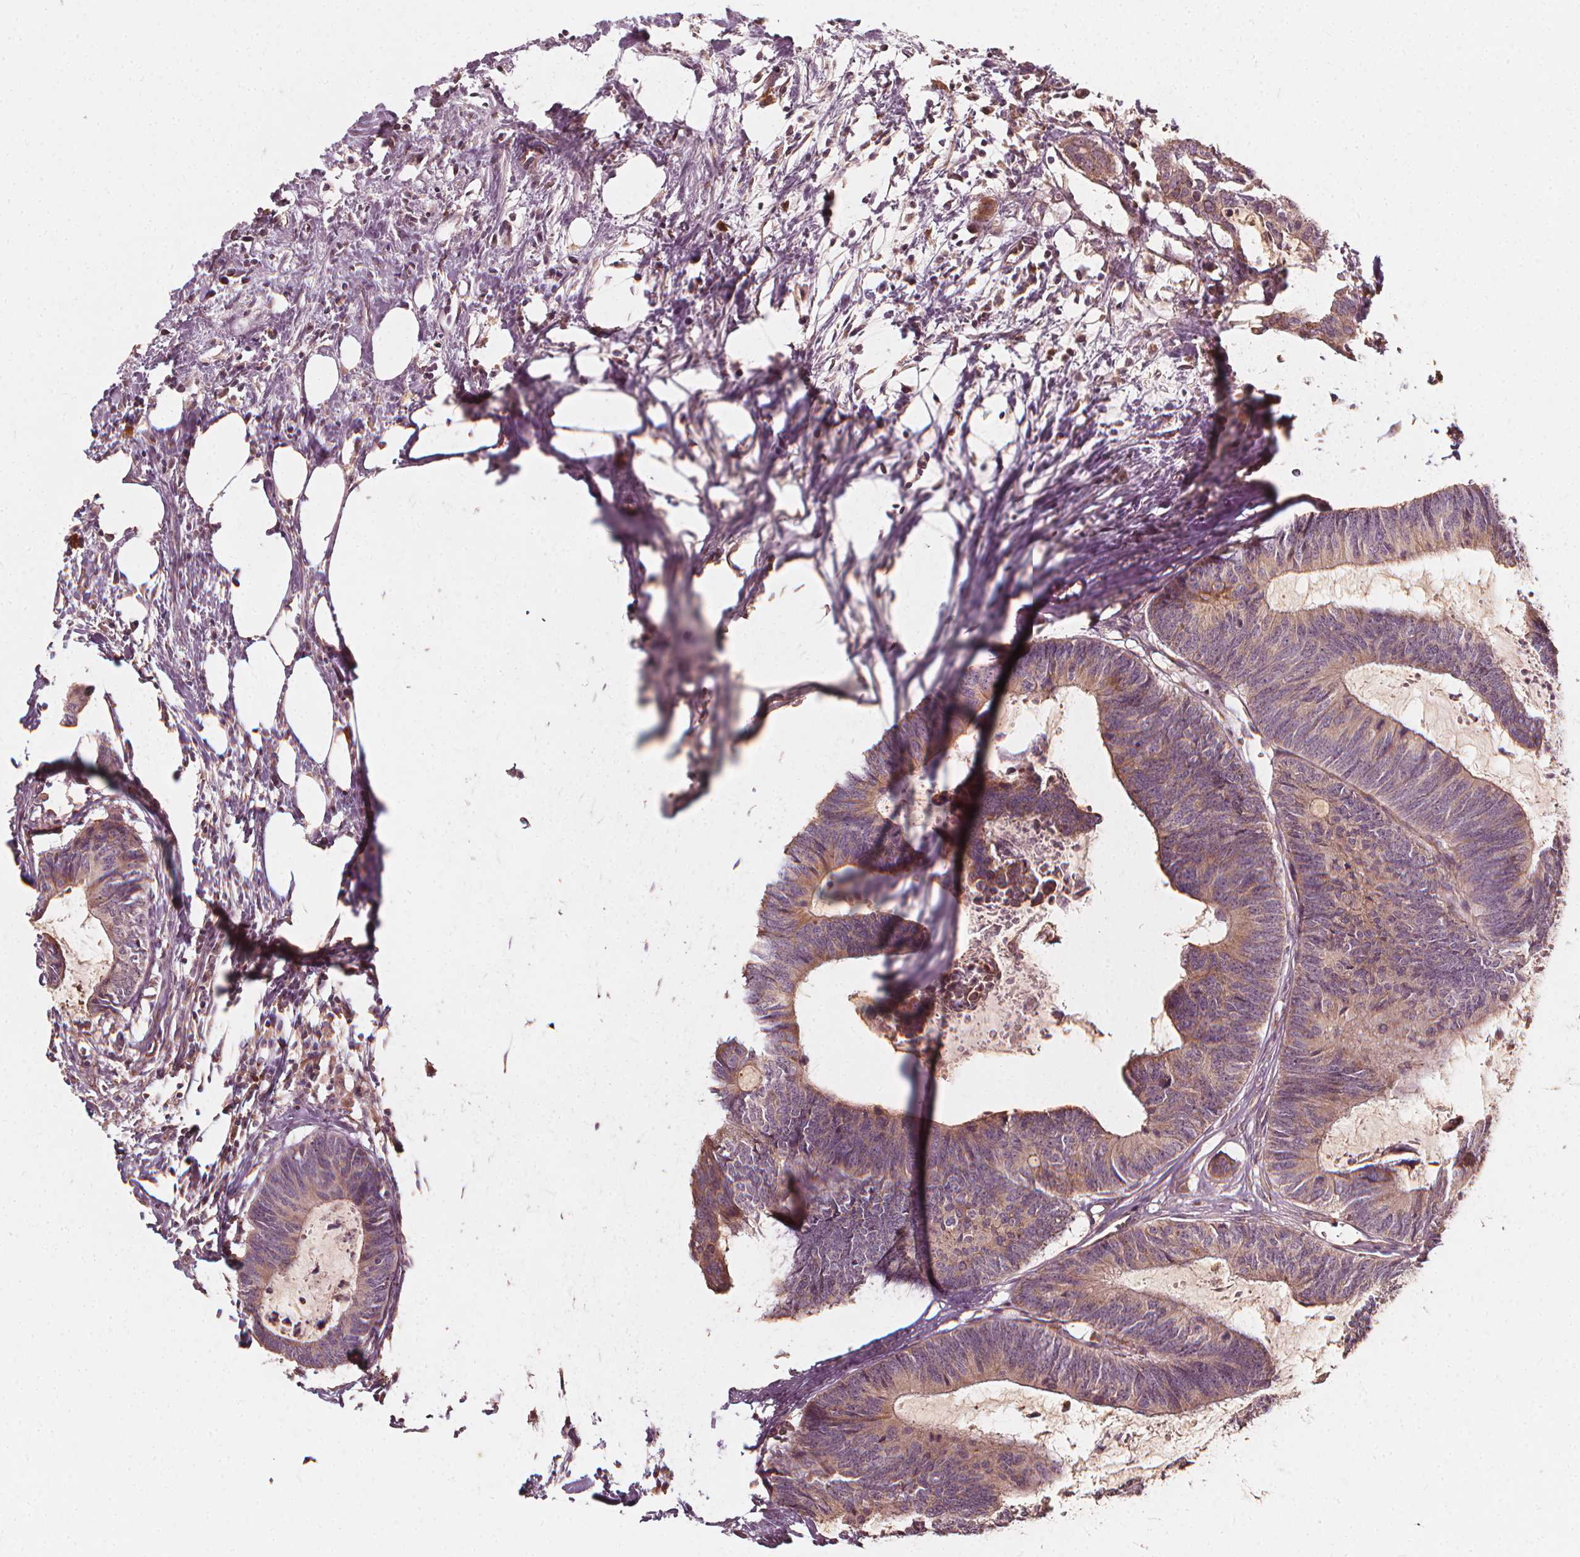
{"staining": {"intensity": "weak", "quantity": "25%-75%", "location": "cytoplasmic/membranous"}, "tissue": "colorectal cancer", "cell_type": "Tumor cells", "image_type": "cancer", "snomed": [{"axis": "morphology", "description": "Adenocarcinoma, NOS"}, {"axis": "topography", "description": "Colon"}, {"axis": "topography", "description": "Rectum"}], "caption": "Approximately 25%-75% of tumor cells in human colorectal cancer exhibit weak cytoplasmic/membranous protein positivity as visualized by brown immunohistochemical staining.", "gene": "NPC1L1", "patient": {"sex": "male", "age": 57}}